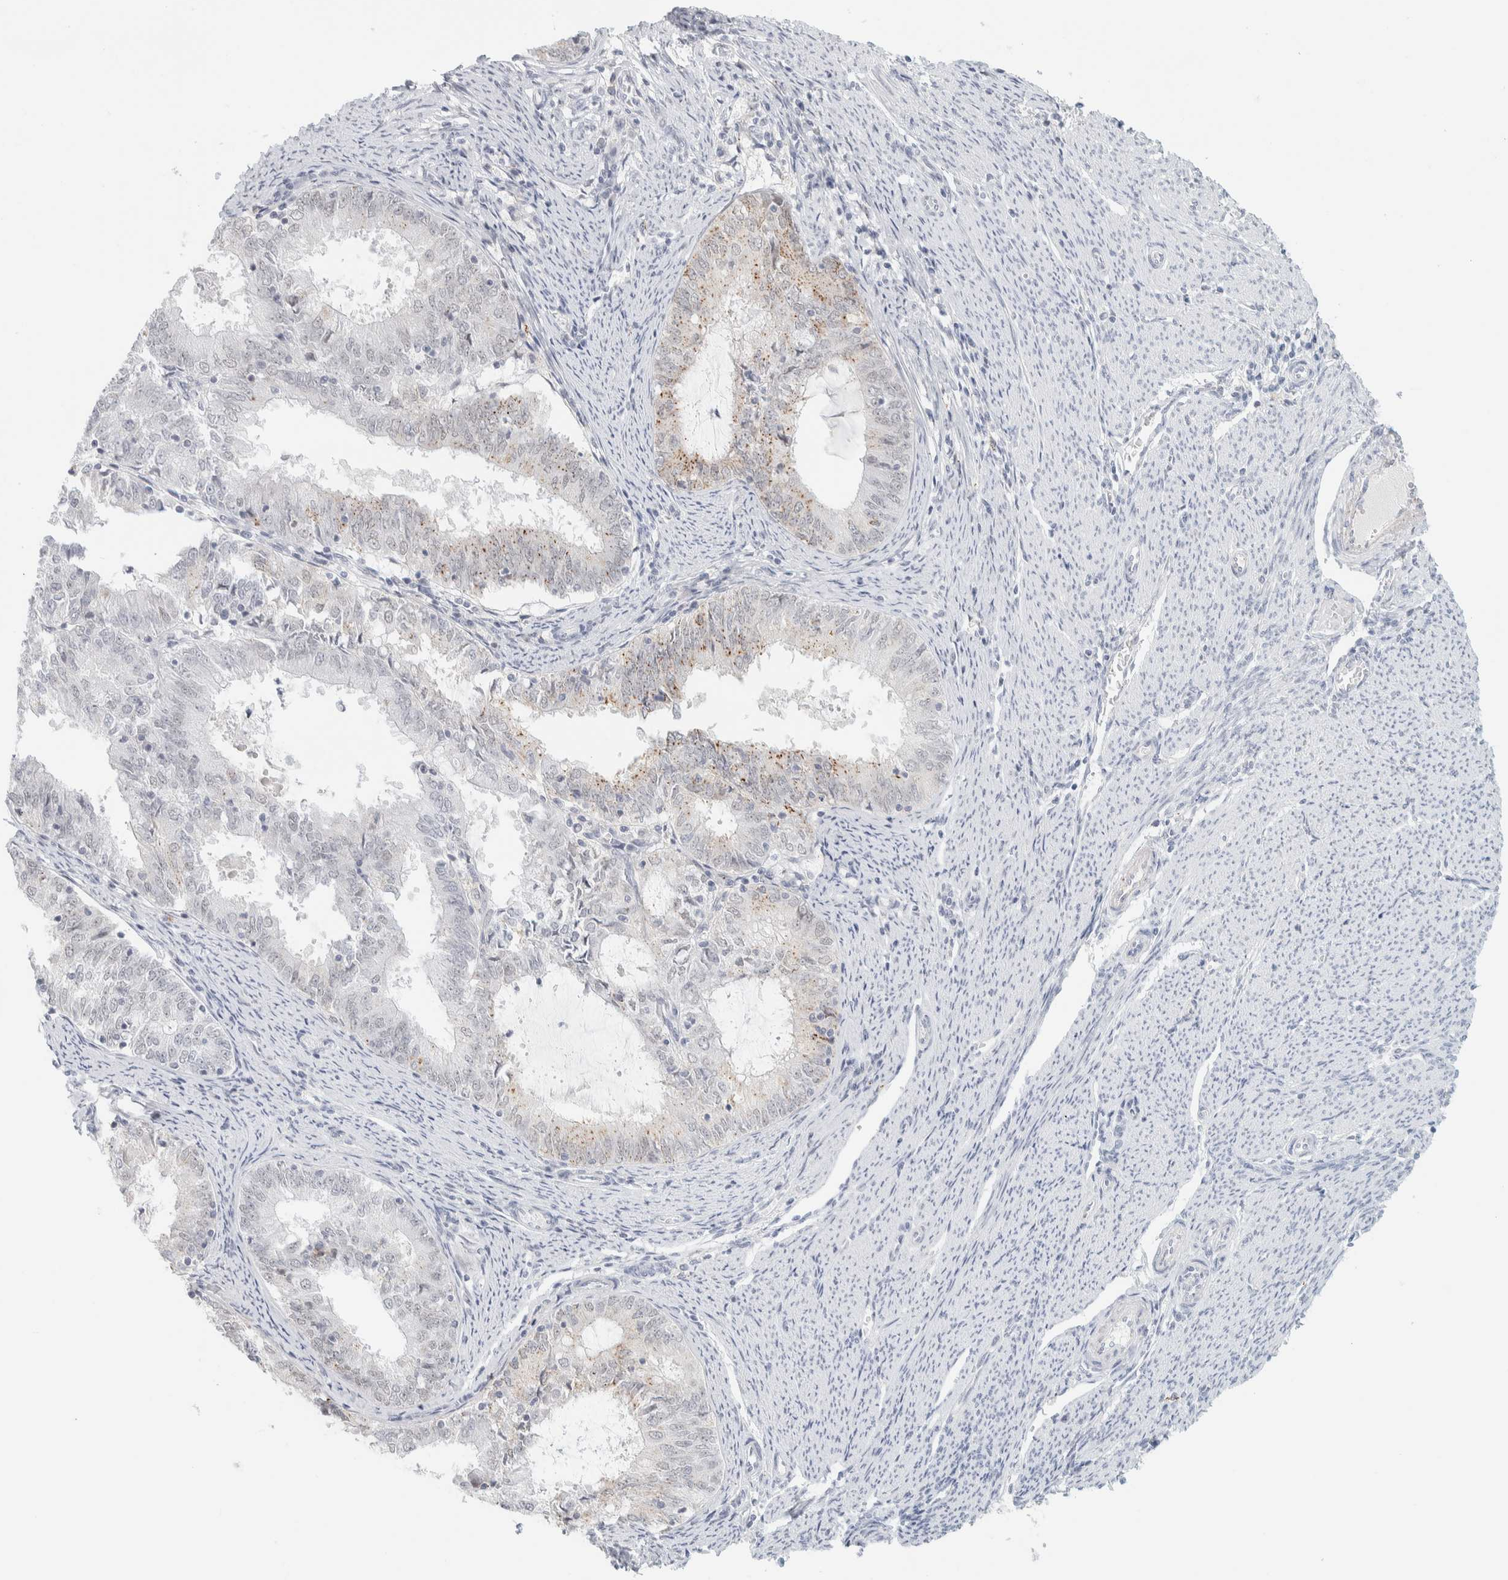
{"staining": {"intensity": "weak", "quantity": "<25%", "location": "cytoplasmic/membranous"}, "tissue": "endometrial cancer", "cell_type": "Tumor cells", "image_type": "cancer", "snomed": [{"axis": "morphology", "description": "Adenocarcinoma, NOS"}, {"axis": "topography", "description": "Endometrium"}], "caption": "Tumor cells are negative for protein expression in human endometrial adenocarcinoma.", "gene": "CDH17", "patient": {"sex": "female", "age": 57}}